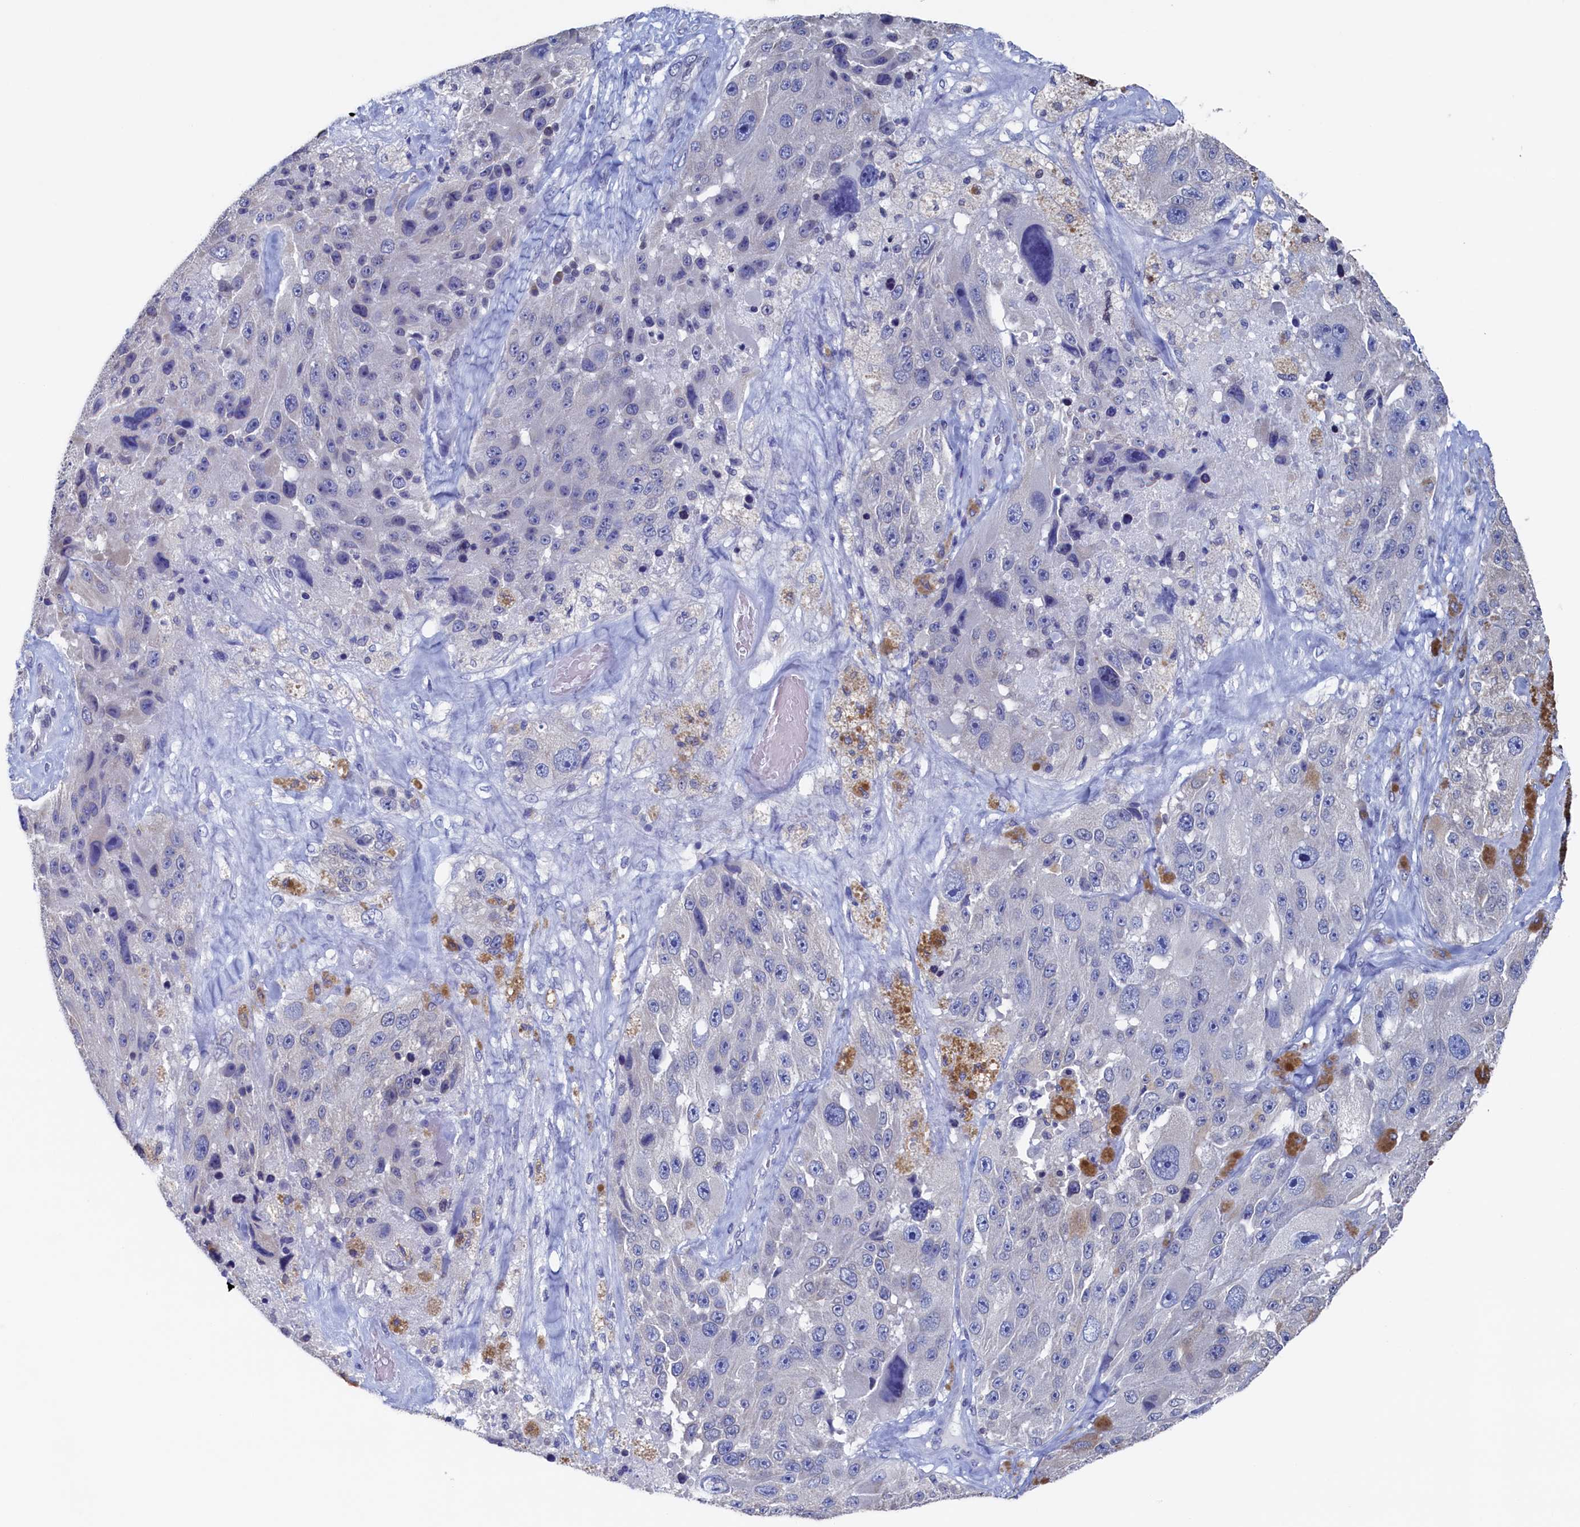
{"staining": {"intensity": "negative", "quantity": "none", "location": "none"}, "tissue": "melanoma", "cell_type": "Tumor cells", "image_type": "cancer", "snomed": [{"axis": "morphology", "description": "Malignant melanoma, Metastatic site"}, {"axis": "topography", "description": "Lymph node"}], "caption": "Tumor cells show no significant staining in malignant melanoma (metastatic site).", "gene": "C11orf54", "patient": {"sex": "male", "age": 62}}